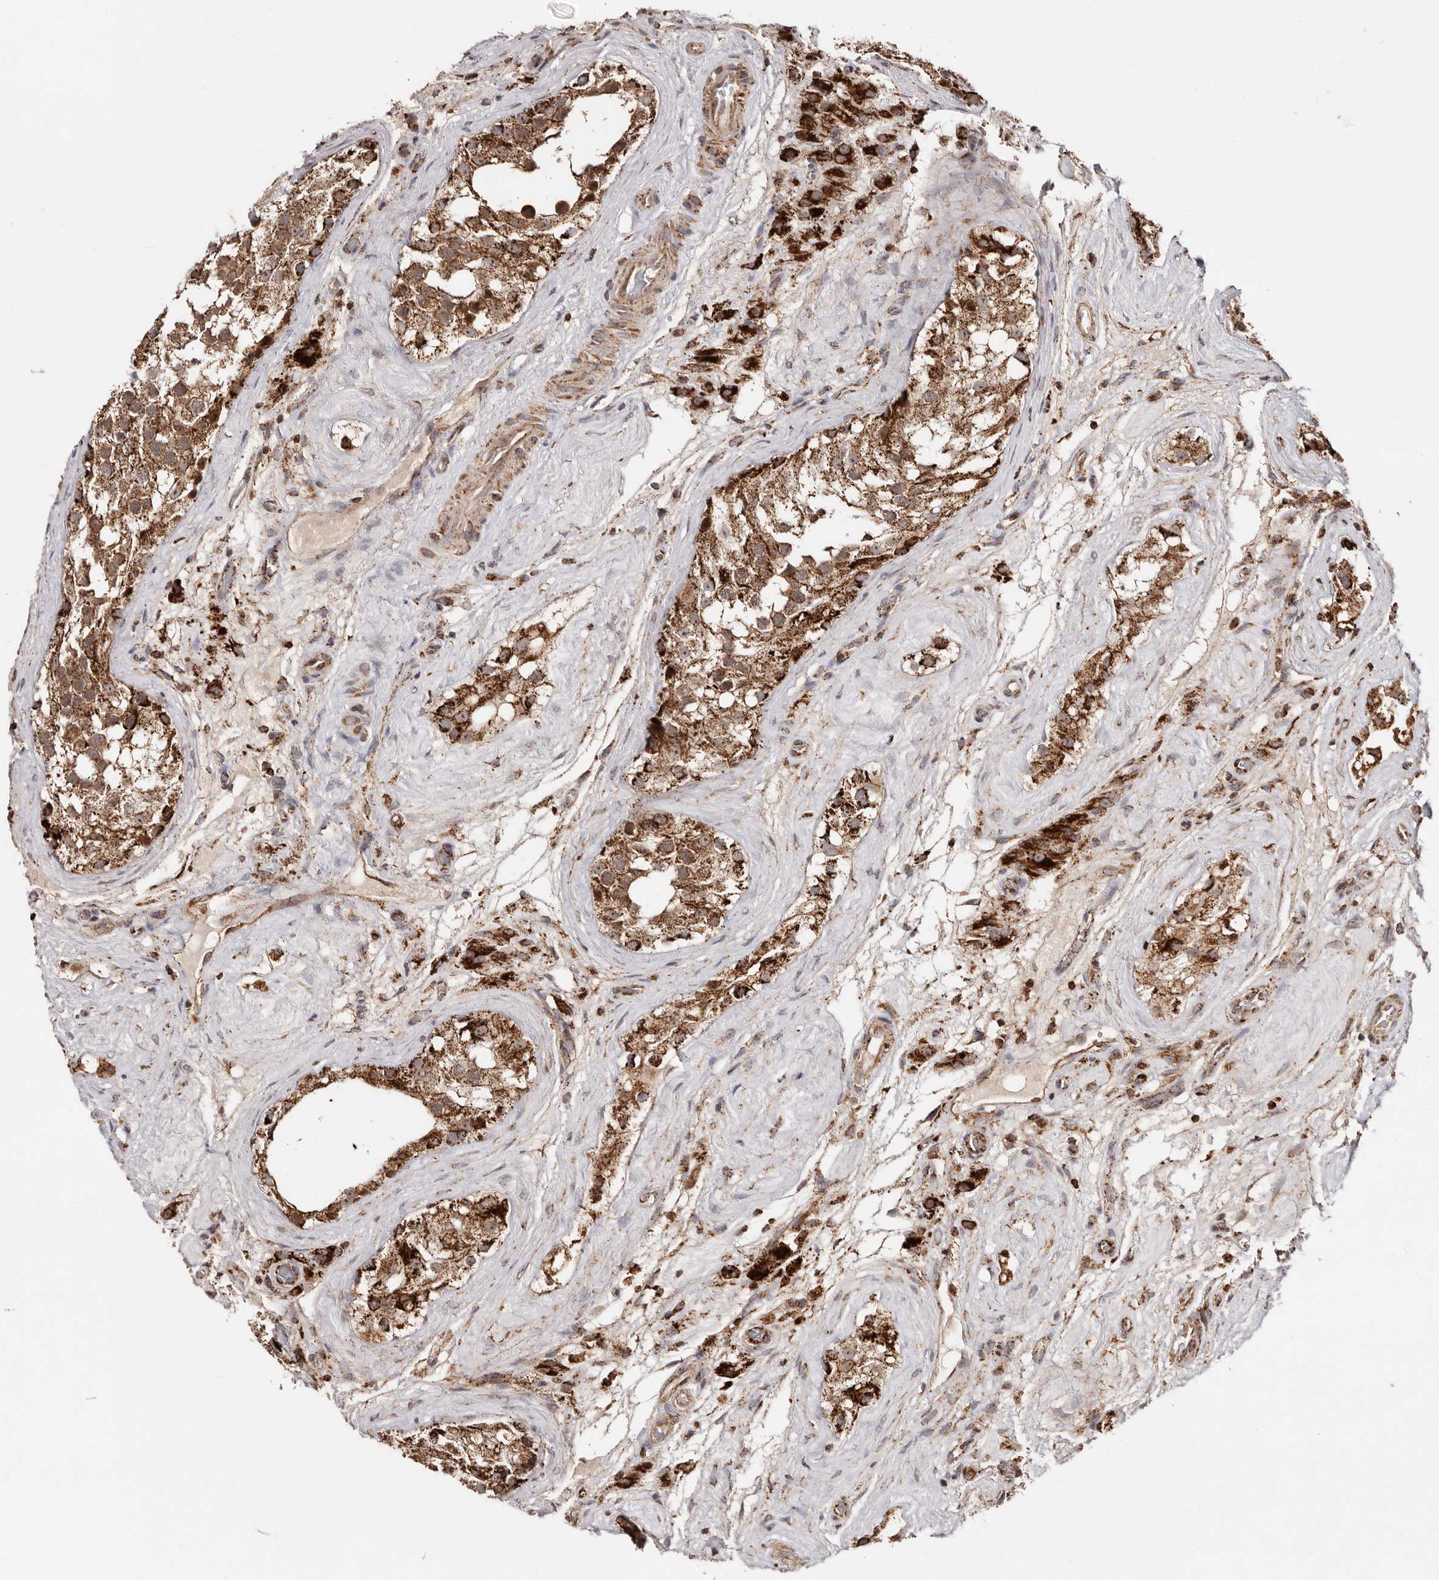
{"staining": {"intensity": "strong", "quantity": ">75%", "location": "cytoplasmic/membranous"}, "tissue": "testis", "cell_type": "Cells in seminiferous ducts", "image_type": "normal", "snomed": [{"axis": "morphology", "description": "Normal tissue, NOS"}, {"axis": "morphology", "description": "Seminoma, NOS"}, {"axis": "topography", "description": "Testis"}], "caption": "This micrograph exhibits unremarkable testis stained with immunohistochemistry to label a protein in brown. The cytoplasmic/membranous of cells in seminiferous ducts show strong positivity for the protein. Nuclei are counter-stained blue.", "gene": "PRKACB", "patient": {"sex": "male", "age": 71}}